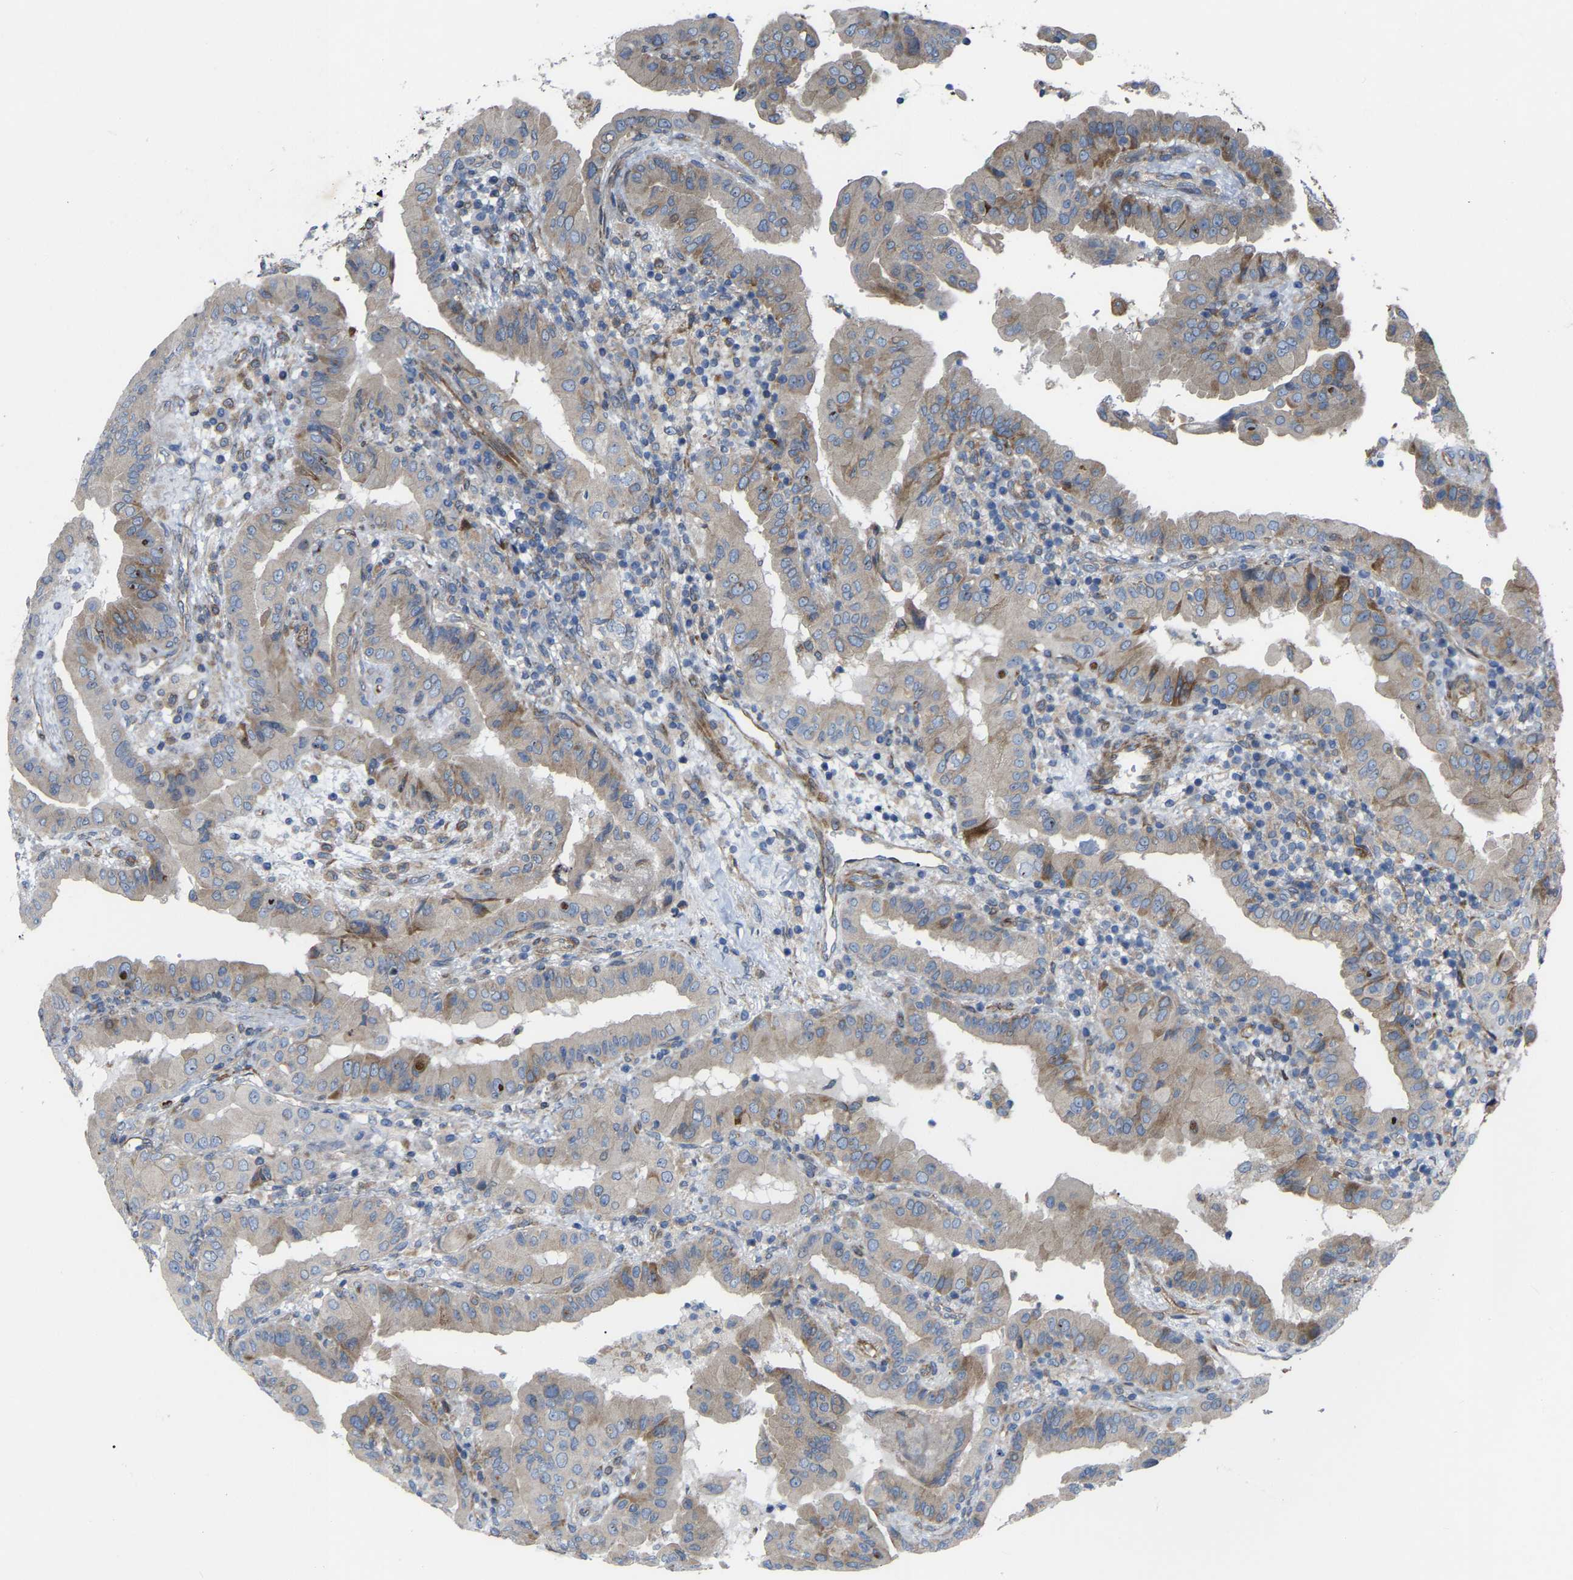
{"staining": {"intensity": "weak", "quantity": "<25%", "location": "cytoplasmic/membranous"}, "tissue": "thyroid cancer", "cell_type": "Tumor cells", "image_type": "cancer", "snomed": [{"axis": "morphology", "description": "Papillary adenocarcinoma, NOS"}, {"axis": "topography", "description": "Thyroid gland"}], "caption": "Thyroid papillary adenocarcinoma stained for a protein using immunohistochemistry exhibits no positivity tumor cells.", "gene": "TOR1B", "patient": {"sex": "male", "age": 33}}